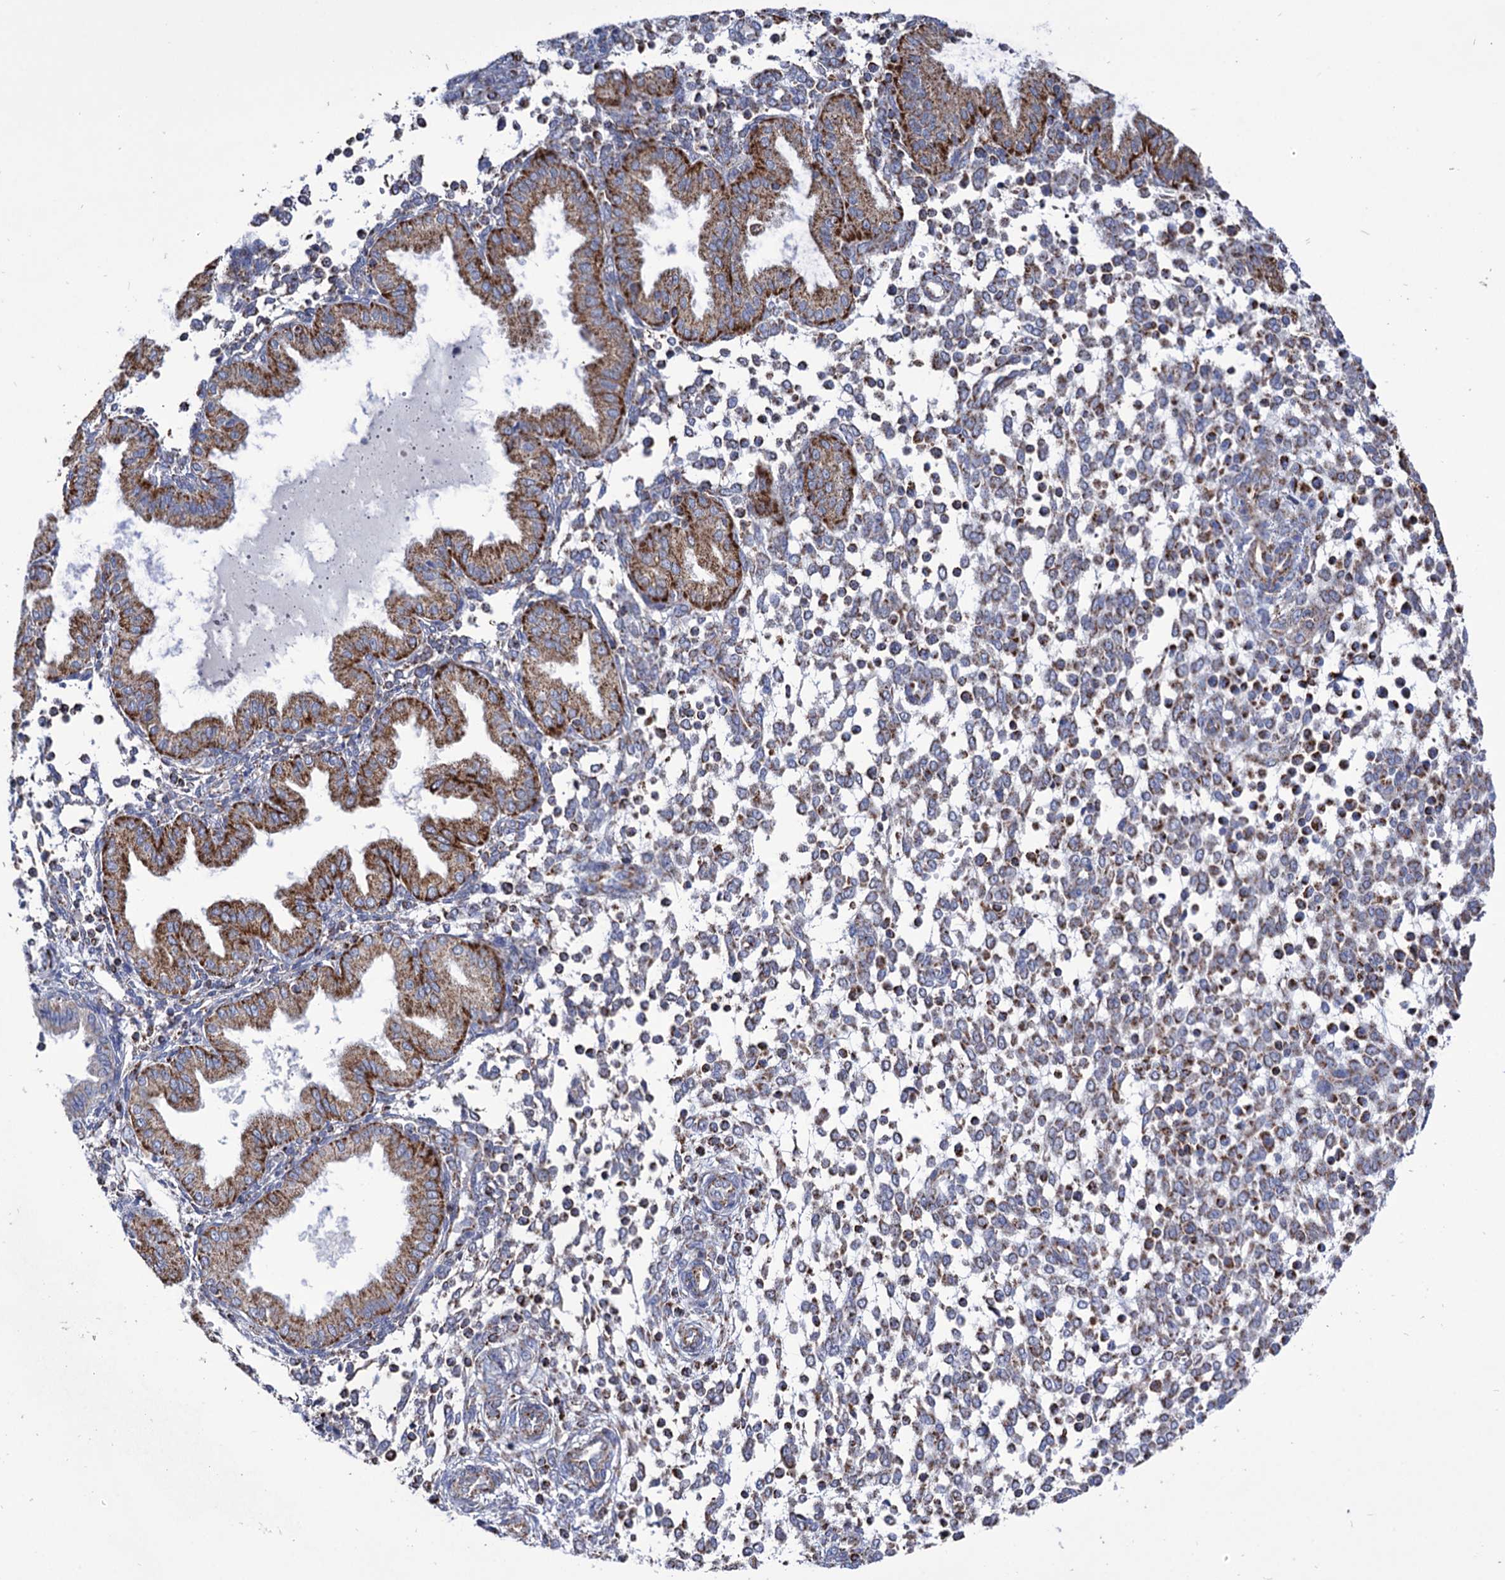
{"staining": {"intensity": "moderate", "quantity": "<25%", "location": "cytoplasmic/membranous"}, "tissue": "endometrium", "cell_type": "Cells in endometrial stroma", "image_type": "normal", "snomed": [{"axis": "morphology", "description": "Normal tissue, NOS"}, {"axis": "topography", "description": "Endometrium"}], "caption": "Endometrium stained for a protein demonstrates moderate cytoplasmic/membranous positivity in cells in endometrial stroma.", "gene": "ABHD10", "patient": {"sex": "female", "age": 53}}